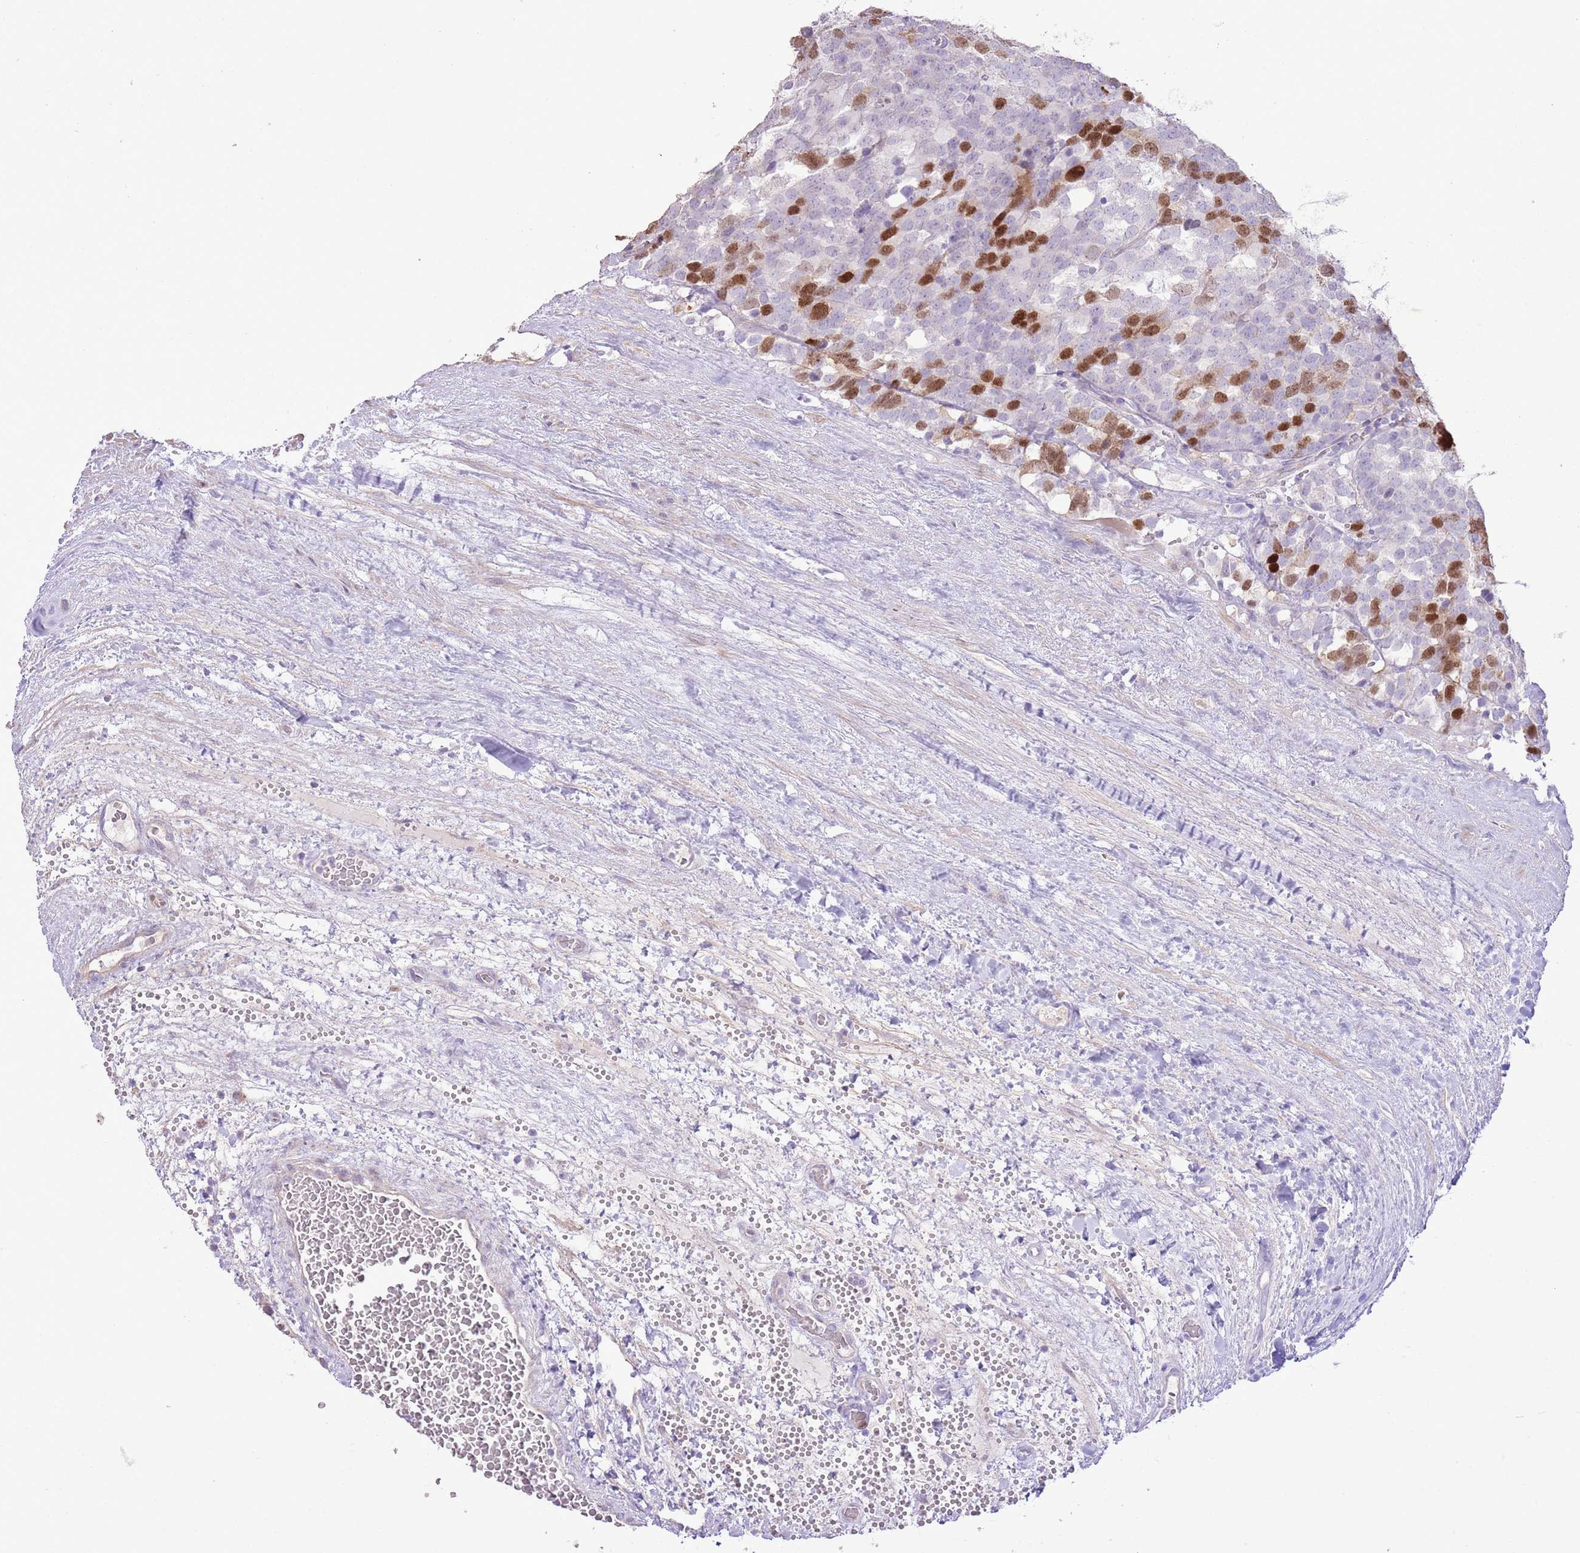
{"staining": {"intensity": "strong", "quantity": "25%-75%", "location": "nuclear"}, "tissue": "testis cancer", "cell_type": "Tumor cells", "image_type": "cancer", "snomed": [{"axis": "morphology", "description": "Seminoma, NOS"}, {"axis": "topography", "description": "Testis"}], "caption": "A brown stain labels strong nuclear expression of a protein in testis cancer (seminoma) tumor cells. Immunohistochemistry stains the protein of interest in brown and the nuclei are stained blue.", "gene": "GMNN", "patient": {"sex": "male", "age": 71}}